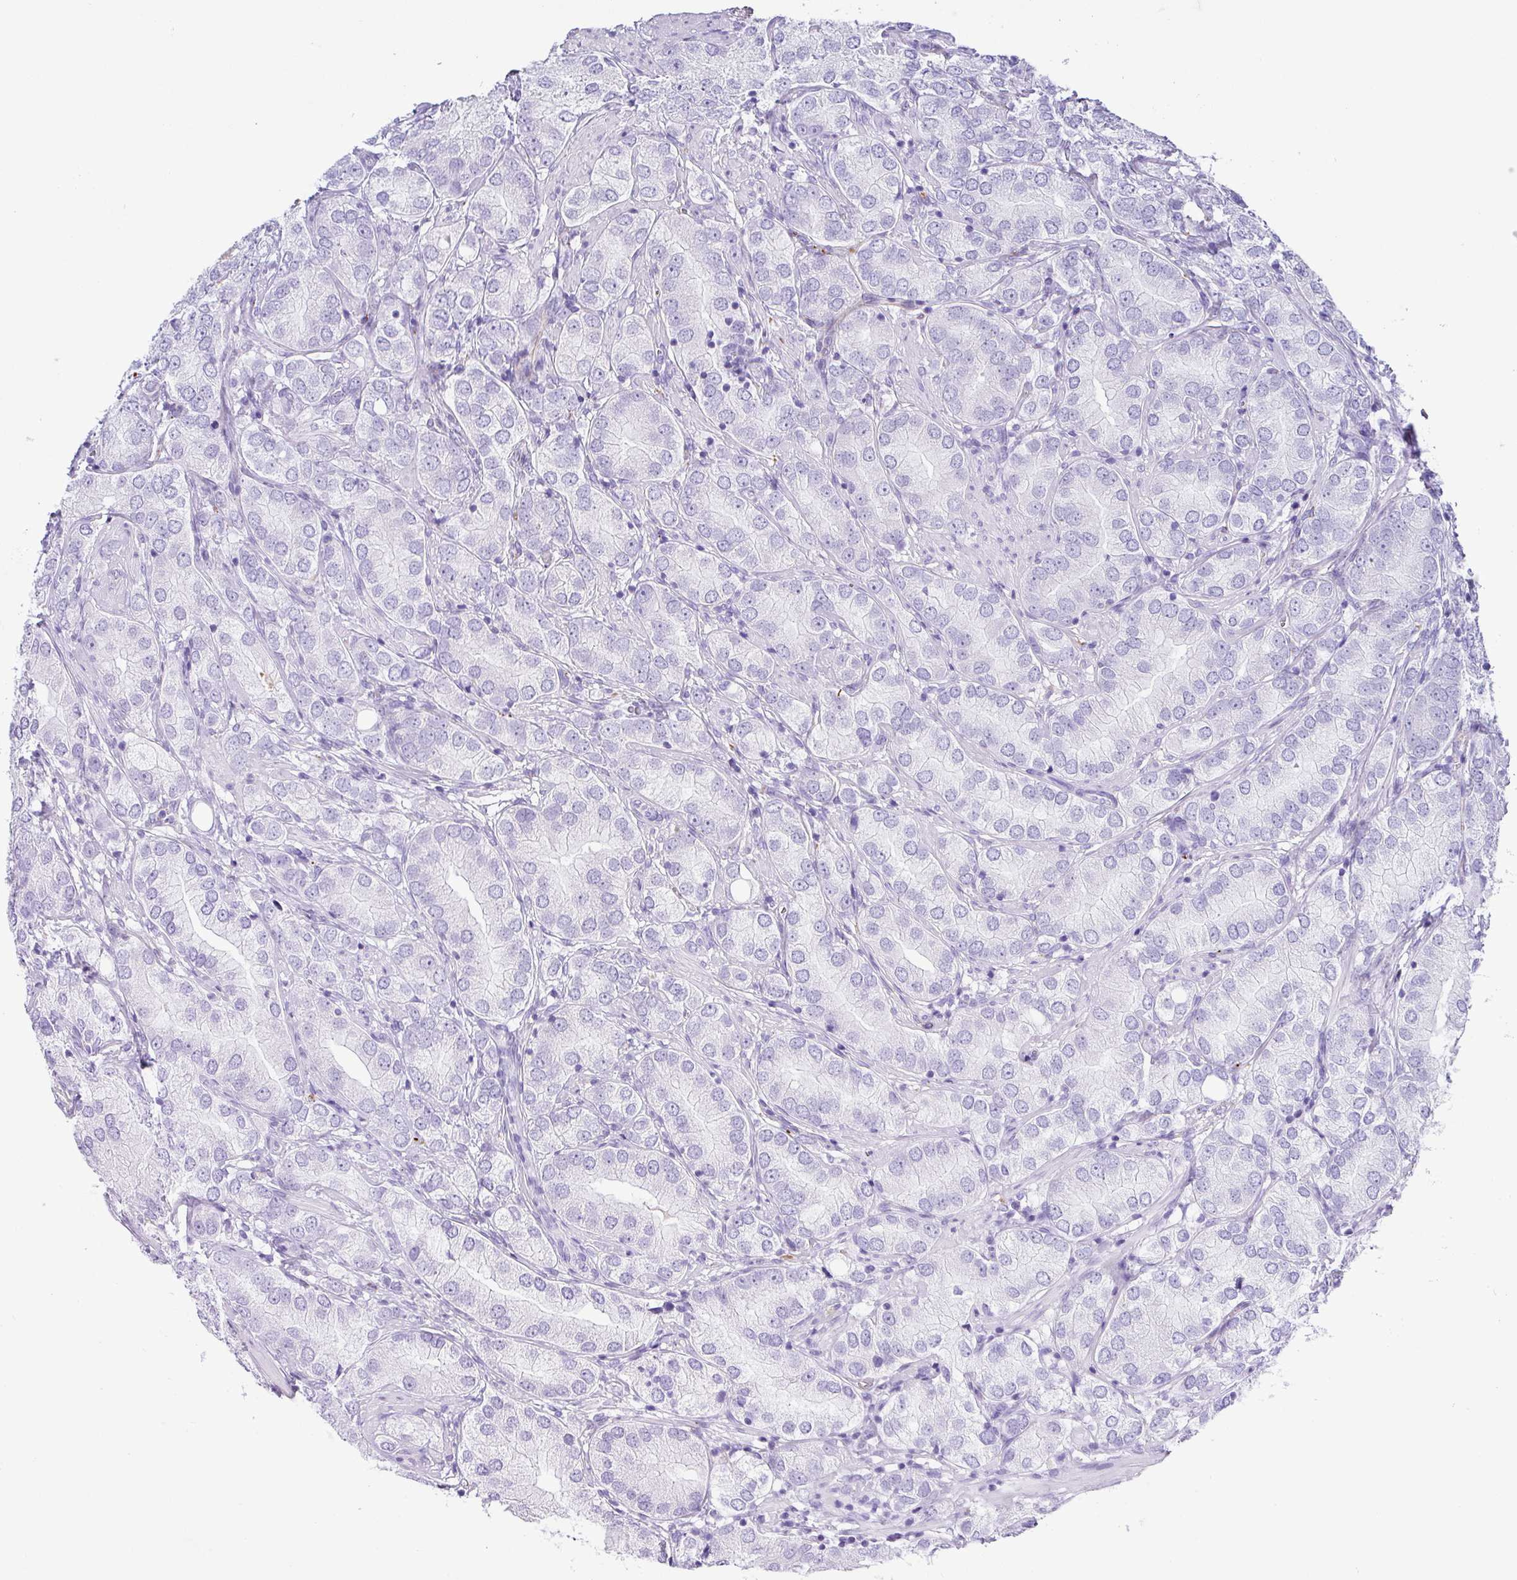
{"staining": {"intensity": "negative", "quantity": "none", "location": "none"}, "tissue": "prostate cancer", "cell_type": "Tumor cells", "image_type": "cancer", "snomed": [{"axis": "morphology", "description": "Adenocarcinoma, High grade"}, {"axis": "topography", "description": "Prostate"}], "caption": "This is a histopathology image of IHC staining of prostate cancer, which shows no expression in tumor cells.", "gene": "ZG16", "patient": {"sex": "male", "age": 82}}